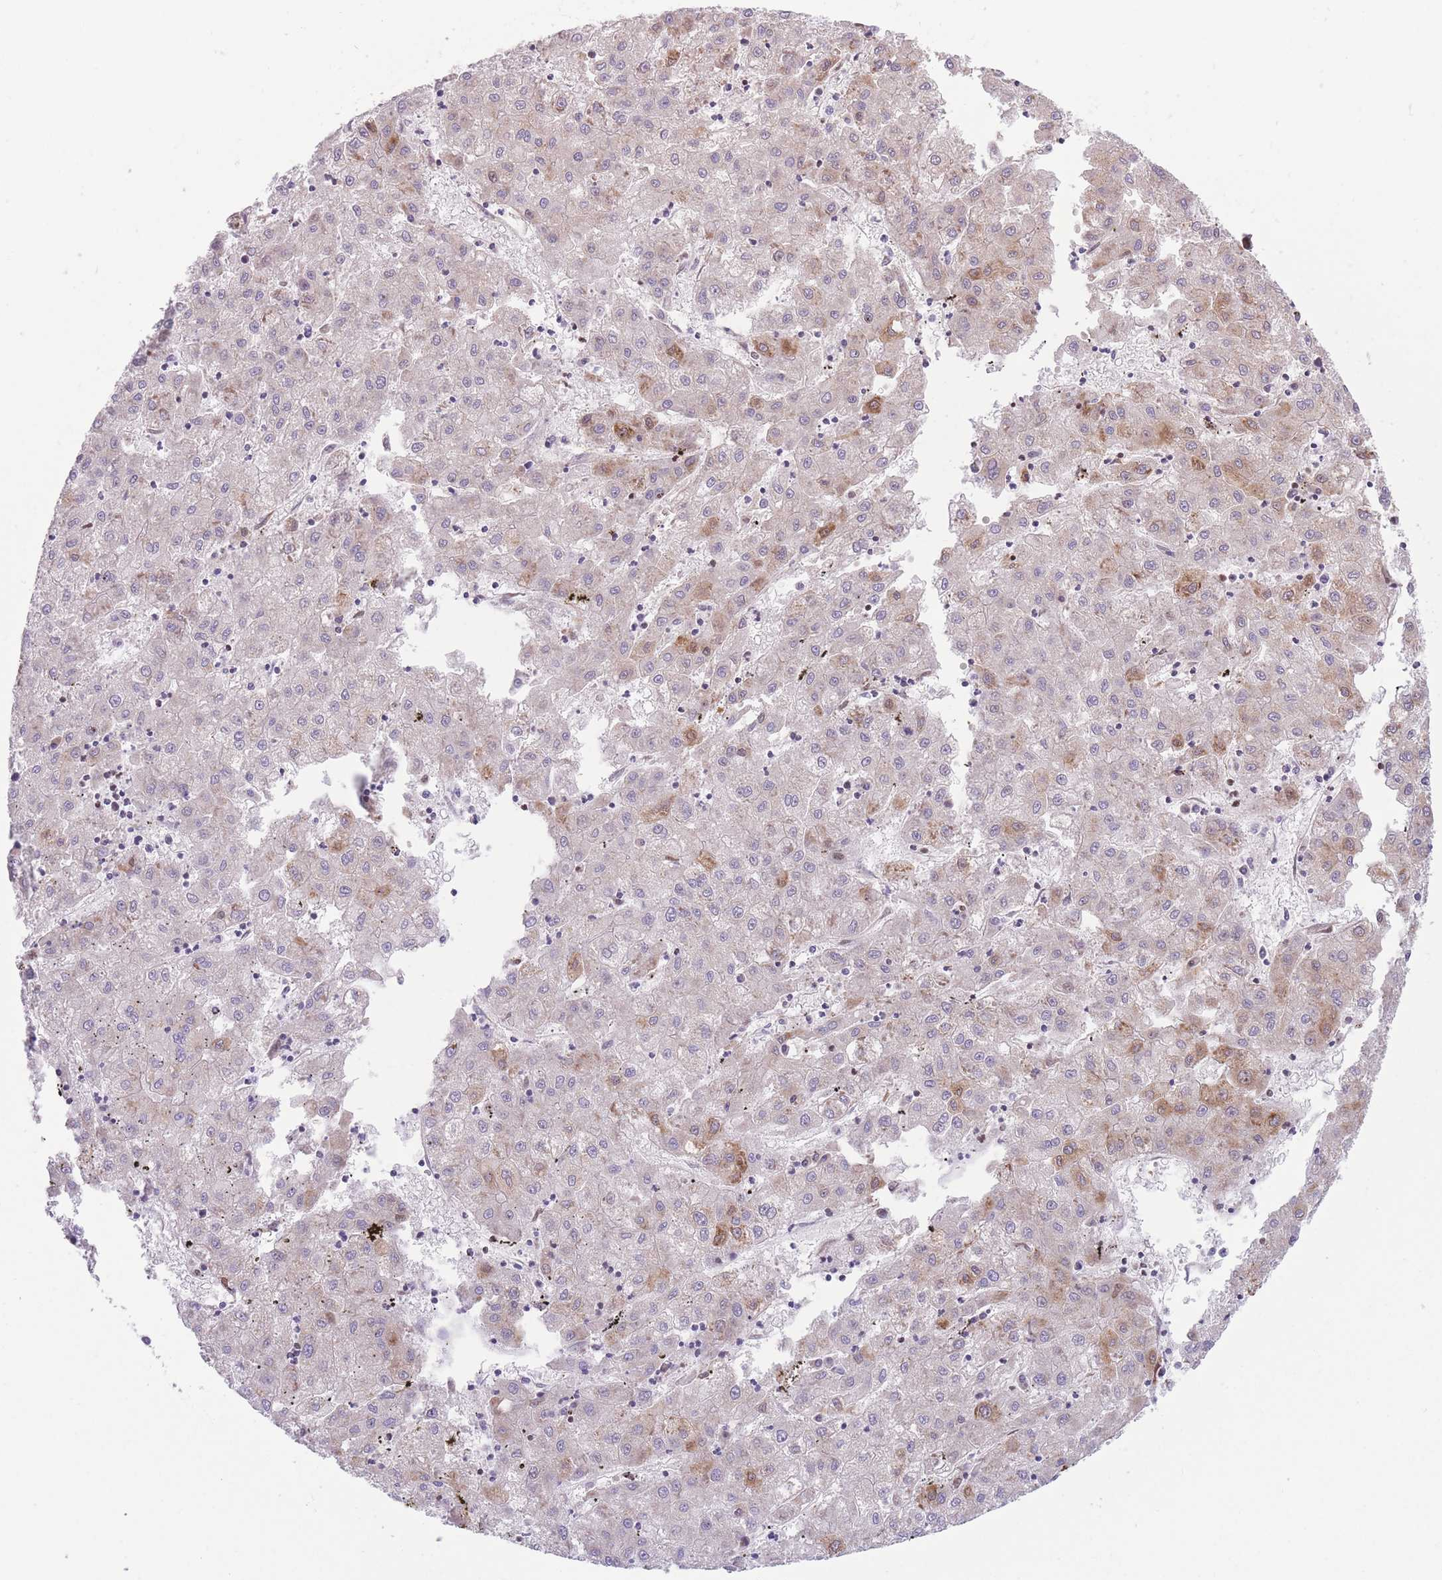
{"staining": {"intensity": "moderate", "quantity": "25%-75%", "location": "cytoplasmic/membranous,nuclear"}, "tissue": "liver cancer", "cell_type": "Tumor cells", "image_type": "cancer", "snomed": [{"axis": "morphology", "description": "Carcinoma, Hepatocellular, NOS"}, {"axis": "topography", "description": "Liver"}], "caption": "Liver cancer (hepatocellular carcinoma) stained with DAB immunohistochemistry exhibits medium levels of moderate cytoplasmic/membranous and nuclear expression in approximately 25%-75% of tumor cells.", "gene": "BOLA2B", "patient": {"sex": "male", "age": 72}}